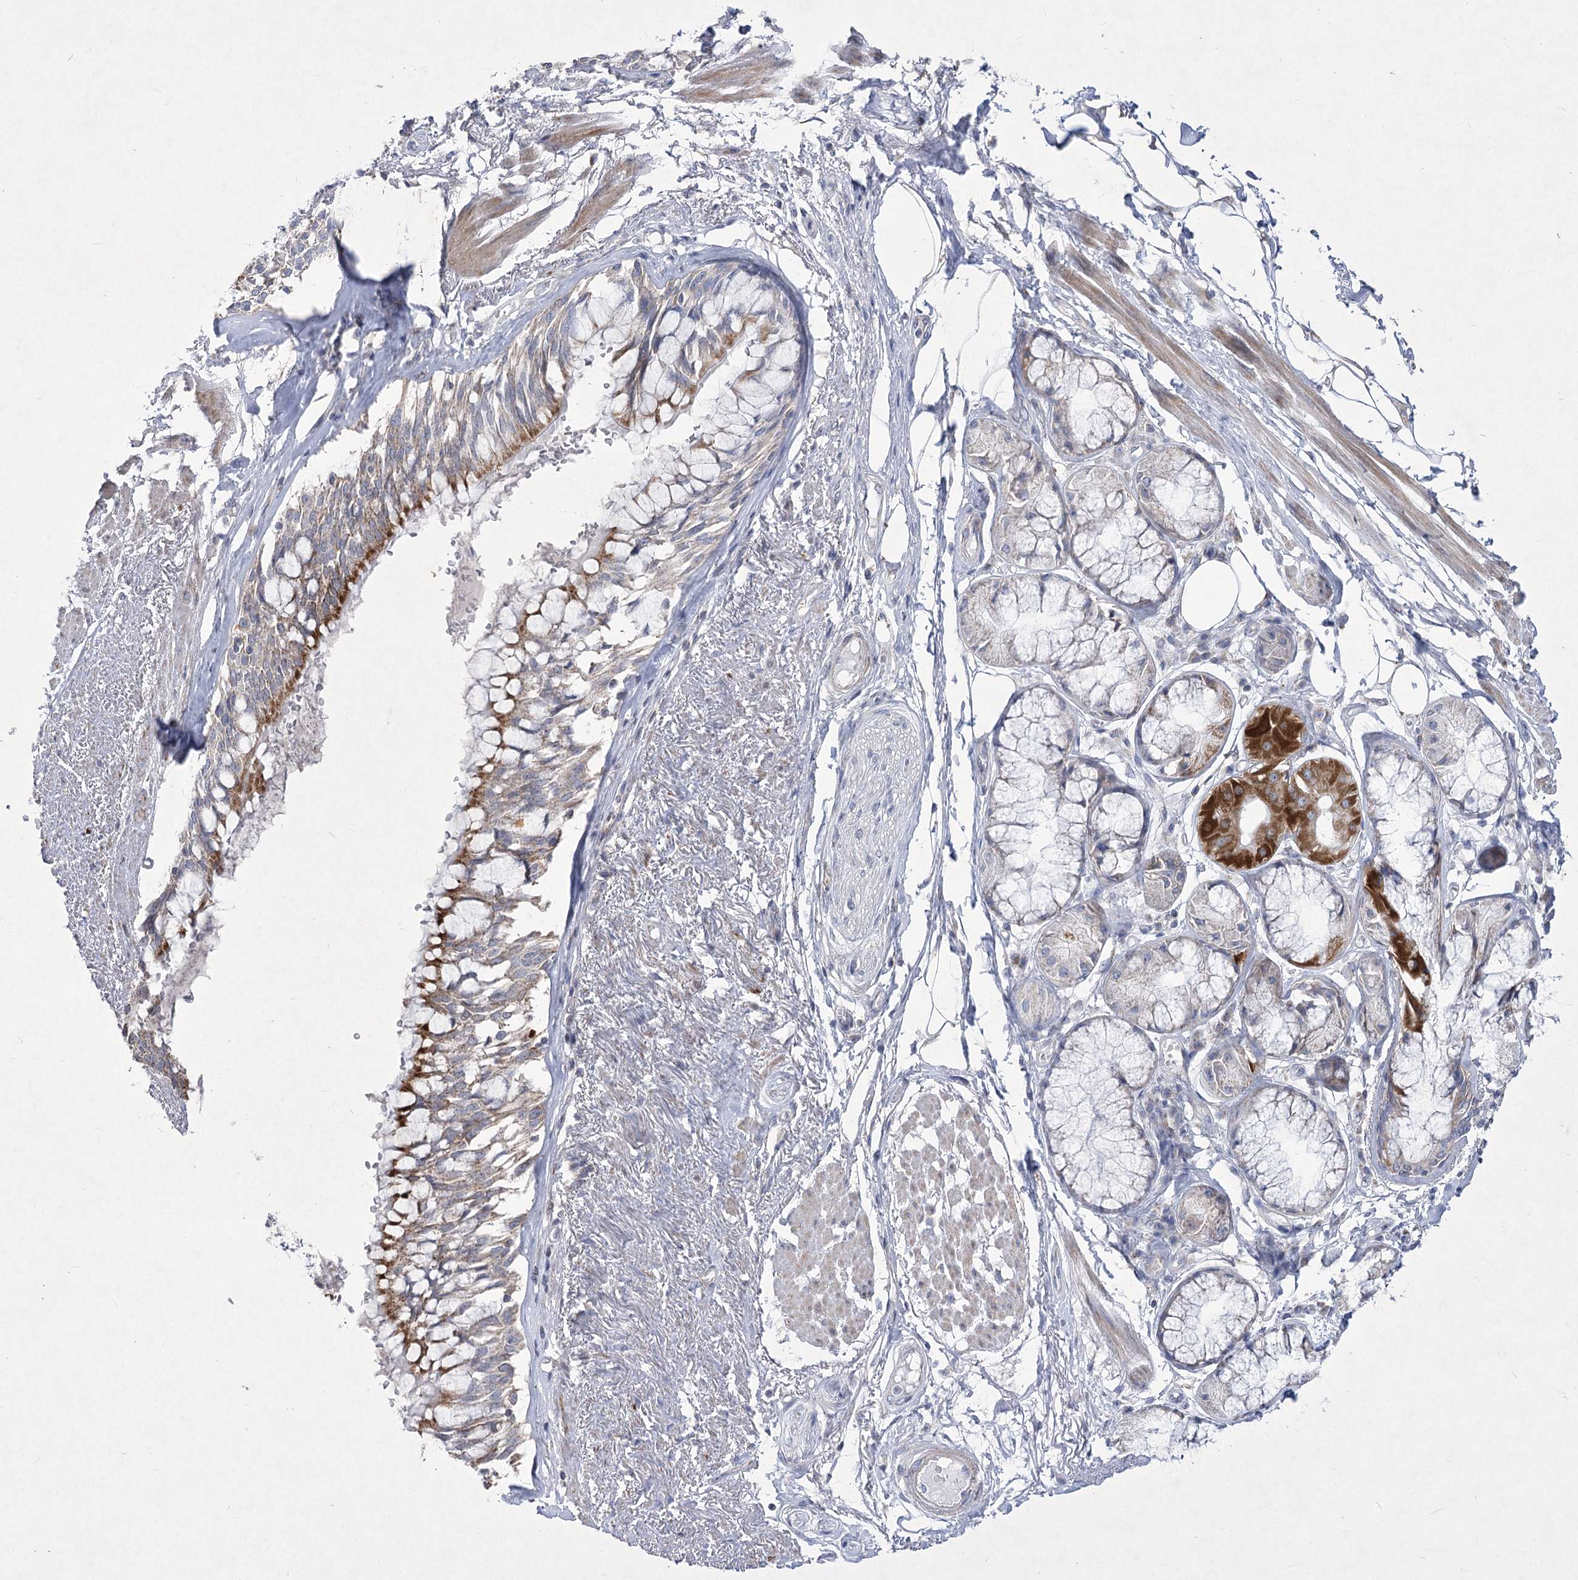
{"staining": {"intensity": "moderate", "quantity": "<25%", "location": "cytoplasmic/membranous"}, "tissue": "adipose tissue", "cell_type": "Adipocytes", "image_type": "normal", "snomed": [{"axis": "morphology", "description": "Normal tissue, NOS"}, {"axis": "topography", "description": "Bronchus"}], "caption": "Immunohistochemical staining of benign human adipose tissue demonstrates moderate cytoplasmic/membranous protein positivity in about <25% of adipocytes.", "gene": "PDHB", "patient": {"sex": "male", "age": 66}}